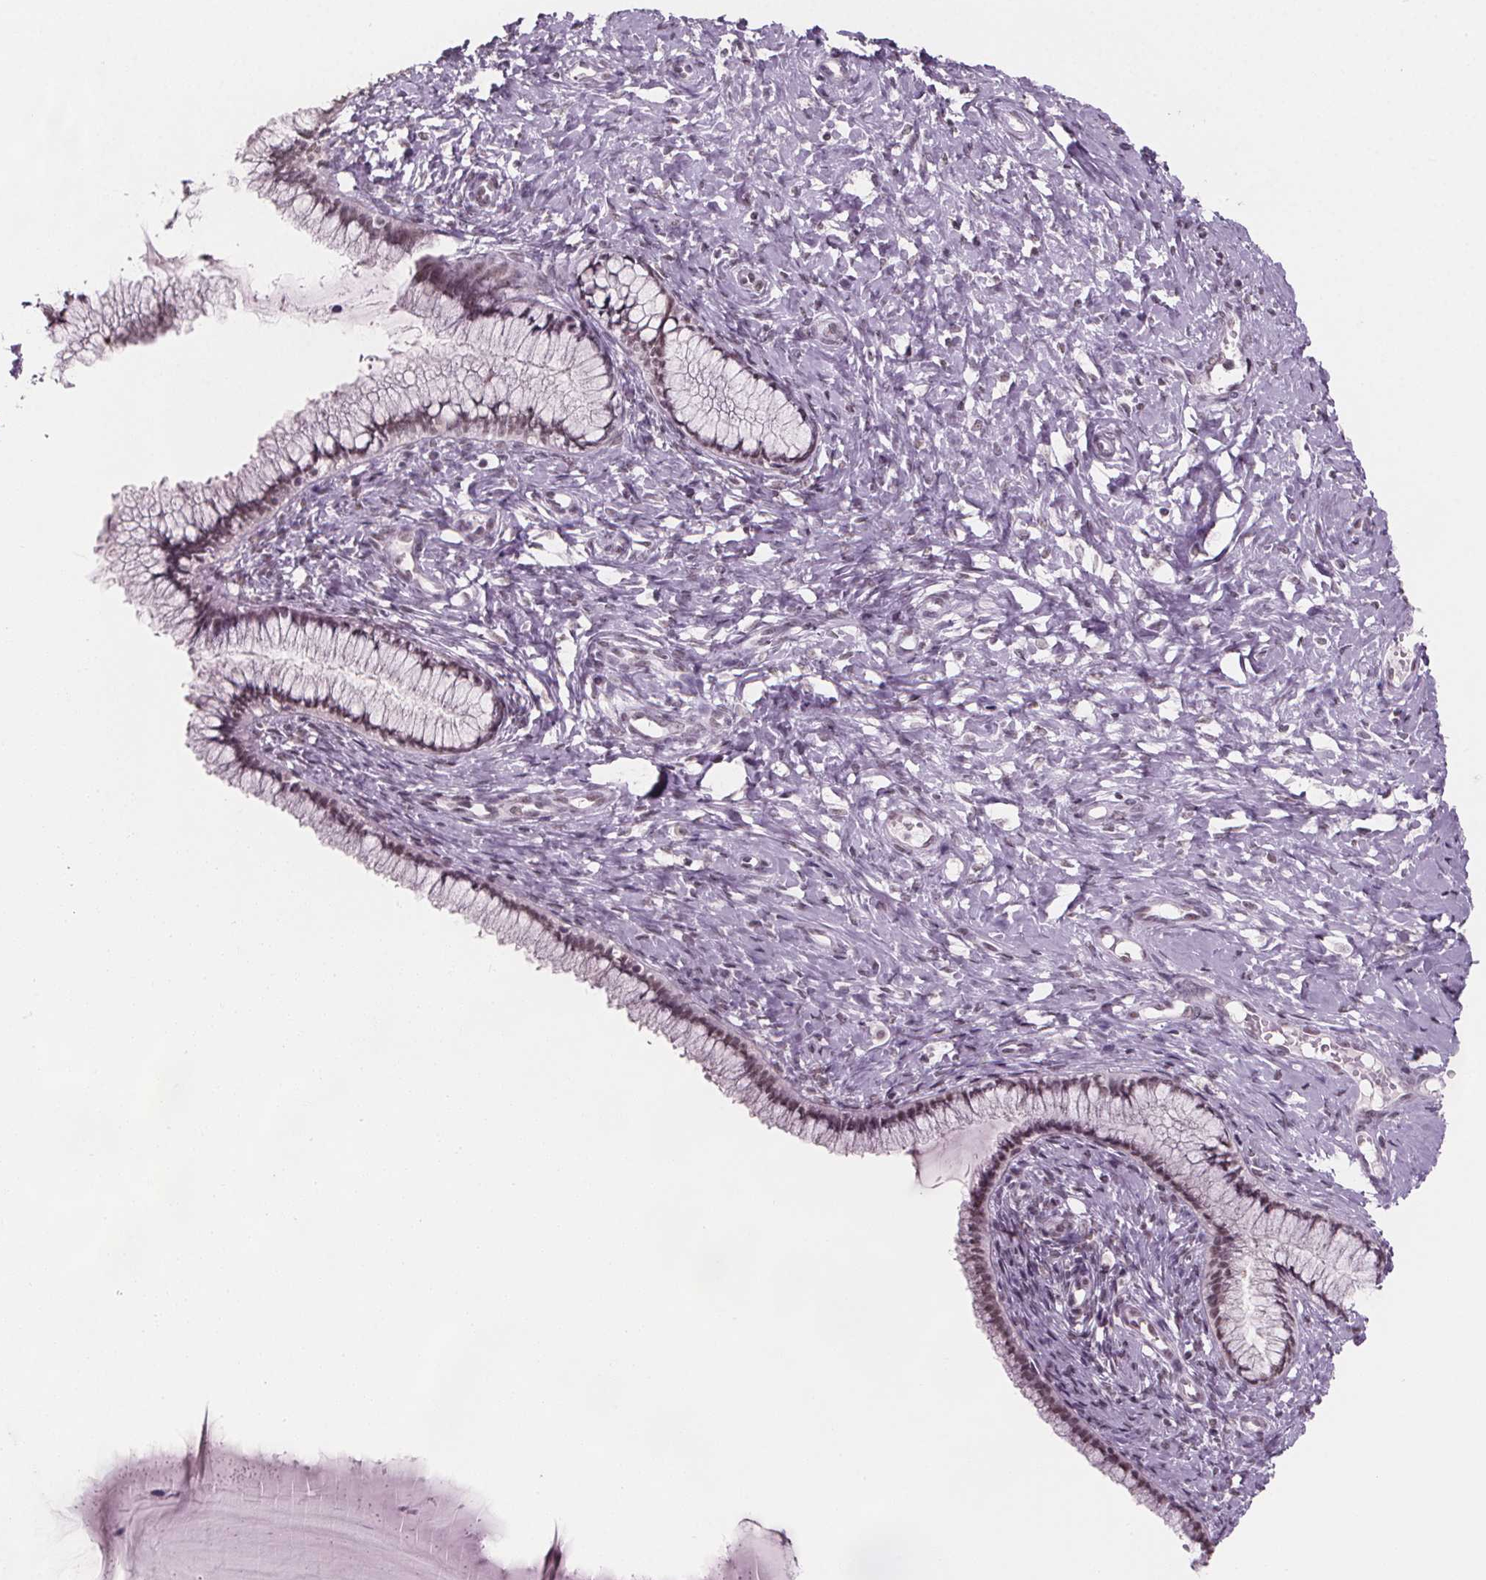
{"staining": {"intensity": "weak", "quantity": ">75%", "location": "nuclear"}, "tissue": "cervix", "cell_type": "Glandular cells", "image_type": "normal", "snomed": [{"axis": "morphology", "description": "Normal tissue, NOS"}, {"axis": "topography", "description": "Cervix"}], "caption": "Cervix stained for a protein reveals weak nuclear positivity in glandular cells.", "gene": "ZNF572", "patient": {"sex": "female", "age": 37}}